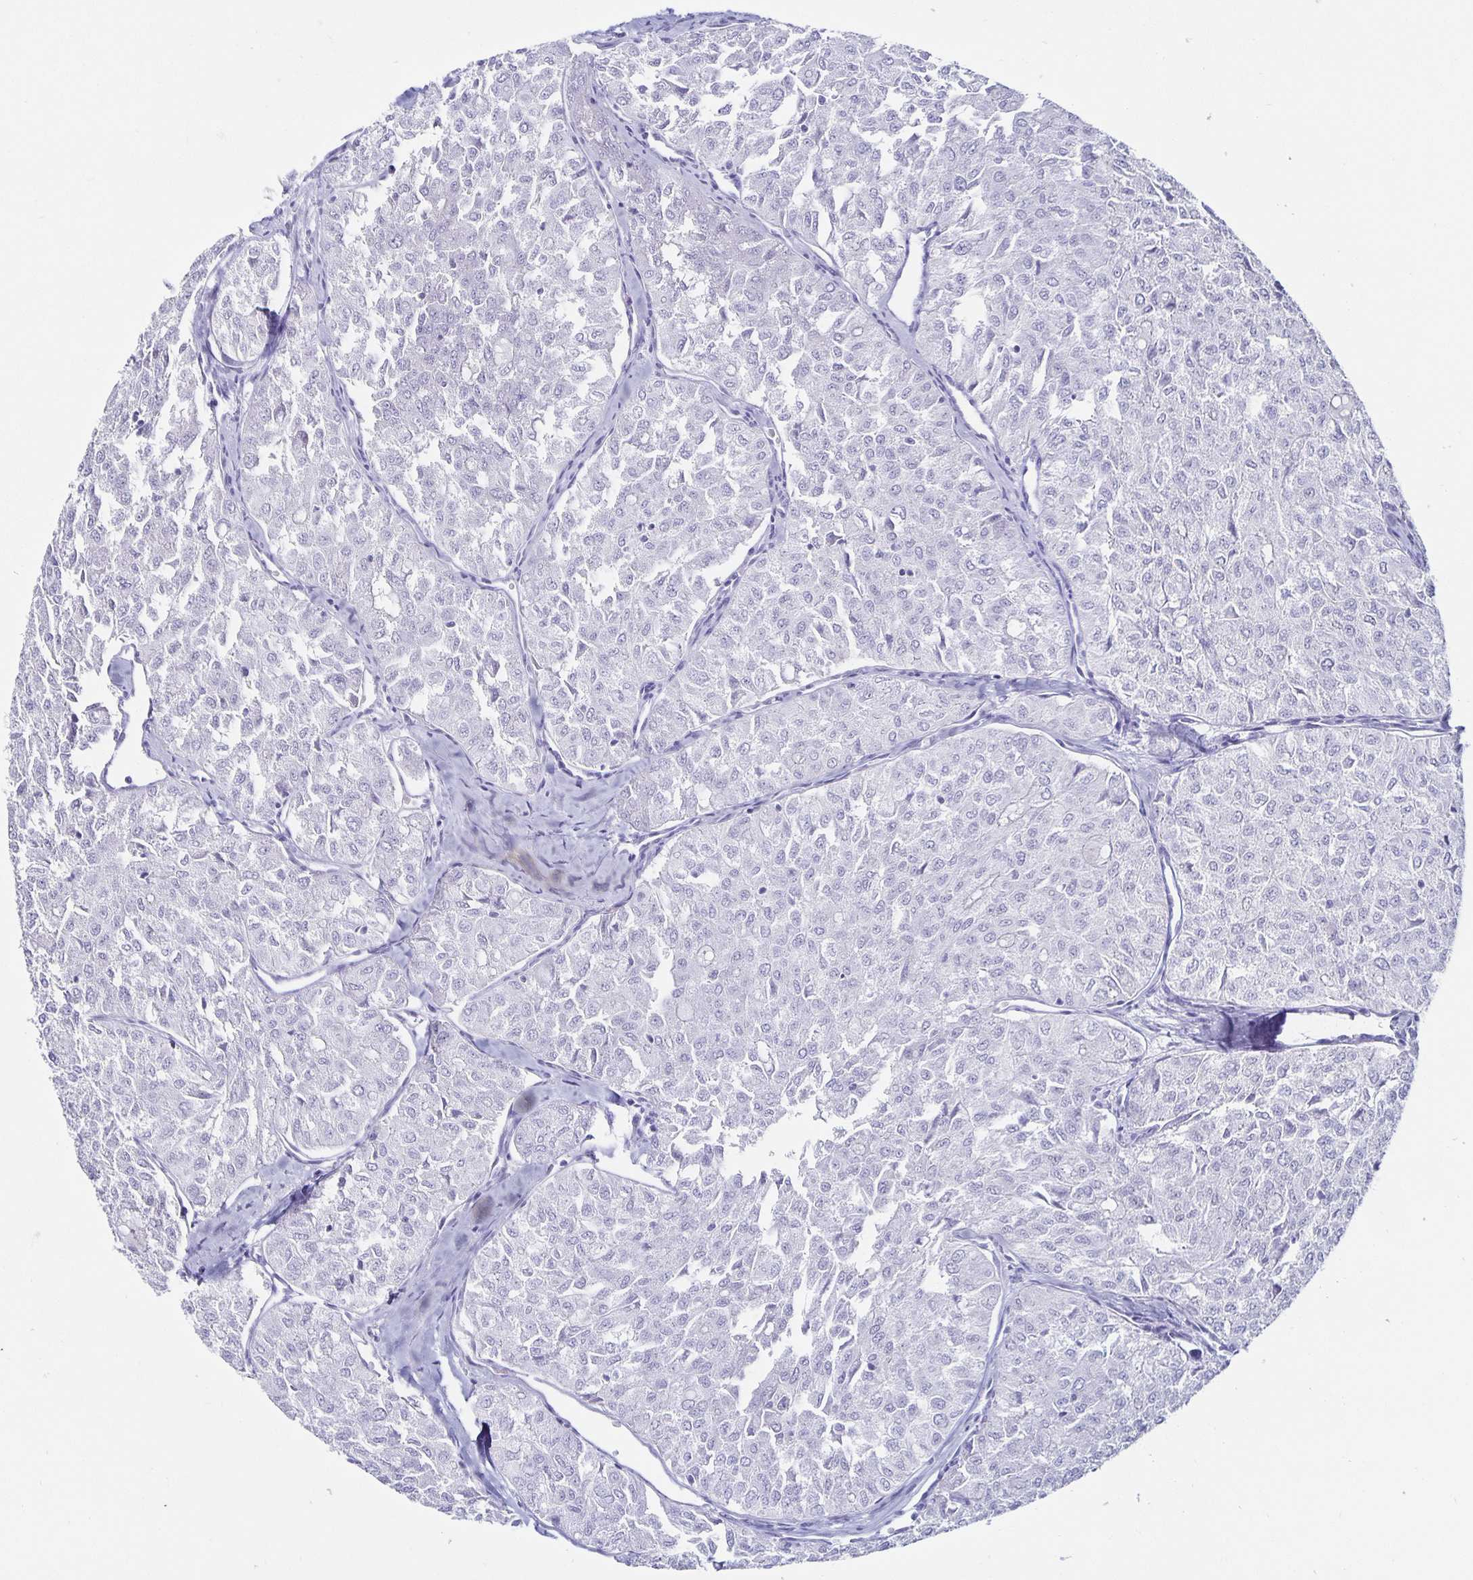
{"staining": {"intensity": "negative", "quantity": "none", "location": "none"}, "tissue": "thyroid cancer", "cell_type": "Tumor cells", "image_type": "cancer", "snomed": [{"axis": "morphology", "description": "Follicular adenoma carcinoma, NOS"}, {"axis": "topography", "description": "Thyroid gland"}], "caption": "High magnification brightfield microscopy of thyroid cancer (follicular adenoma carcinoma) stained with DAB (3,3'-diaminobenzidine) (brown) and counterstained with hematoxylin (blue): tumor cells show no significant positivity.", "gene": "CHGA", "patient": {"sex": "male", "age": 75}}